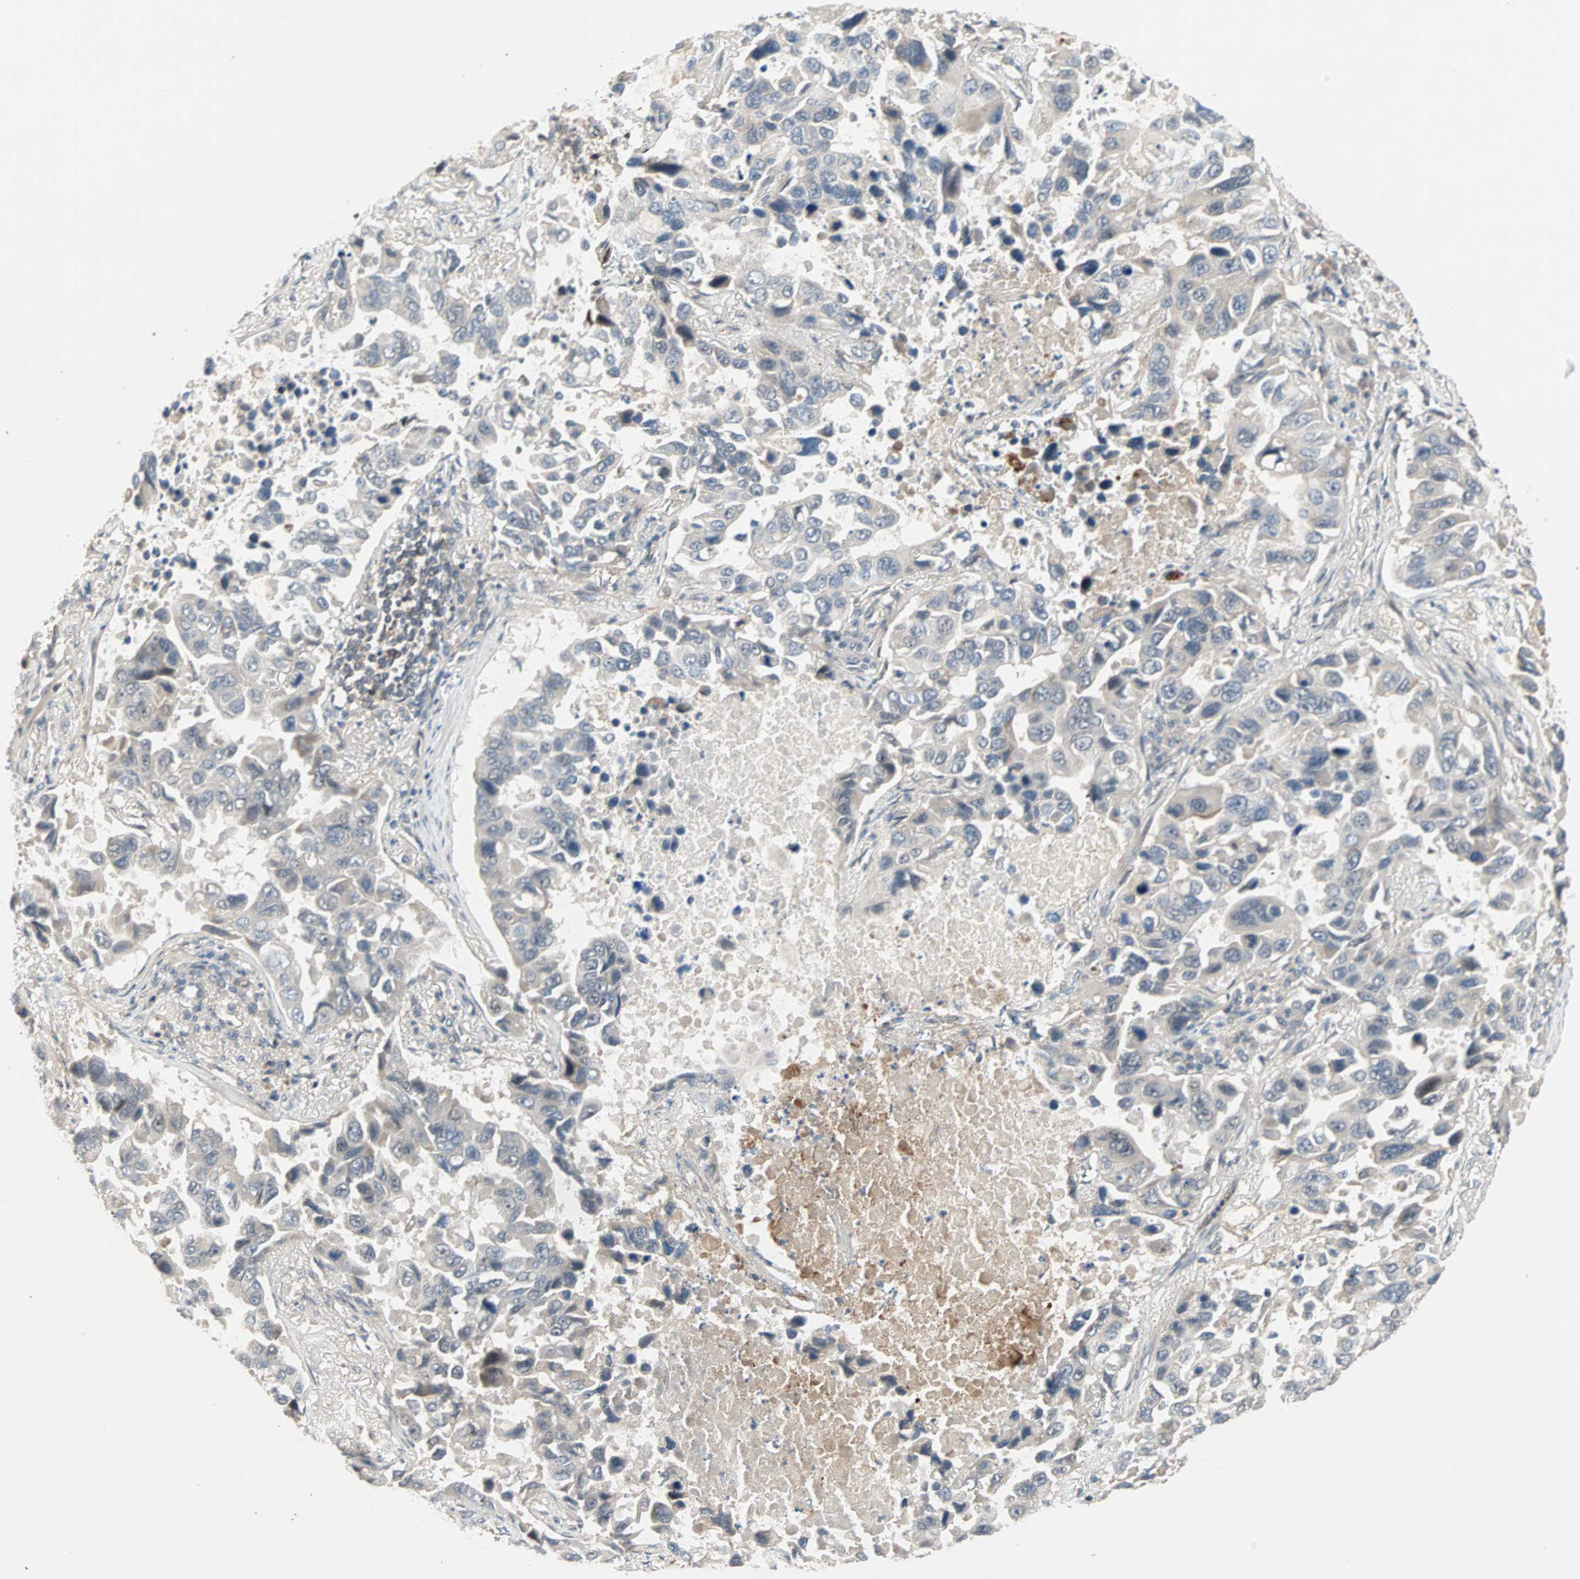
{"staining": {"intensity": "negative", "quantity": "none", "location": "none"}, "tissue": "lung cancer", "cell_type": "Tumor cells", "image_type": "cancer", "snomed": [{"axis": "morphology", "description": "Adenocarcinoma, NOS"}, {"axis": "topography", "description": "Lung"}], "caption": "Immunohistochemical staining of lung cancer exhibits no significant expression in tumor cells.", "gene": "PROS1", "patient": {"sex": "male", "age": 64}}